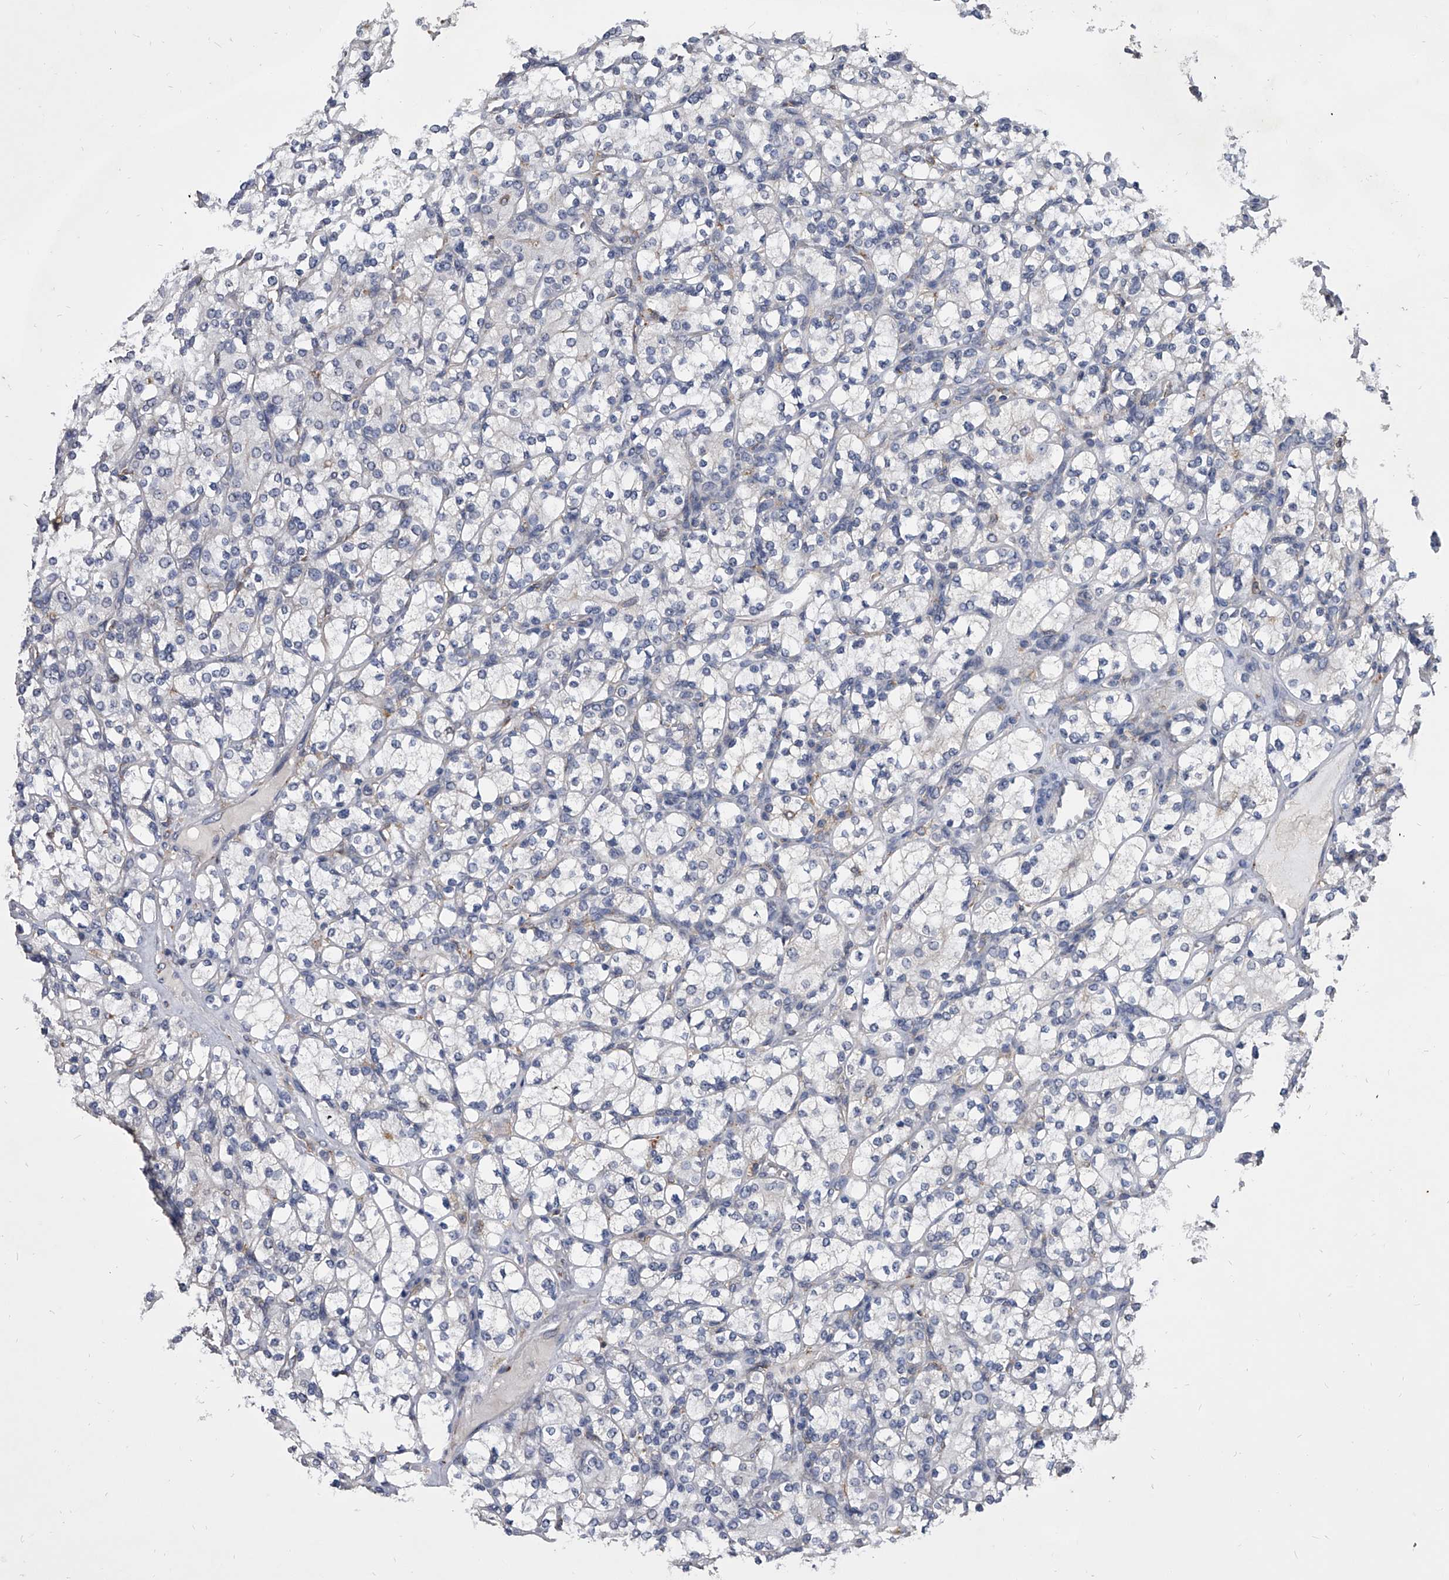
{"staining": {"intensity": "negative", "quantity": "none", "location": "none"}, "tissue": "renal cancer", "cell_type": "Tumor cells", "image_type": "cancer", "snomed": [{"axis": "morphology", "description": "Adenocarcinoma, NOS"}, {"axis": "topography", "description": "Kidney"}], "caption": "There is no significant positivity in tumor cells of renal cancer (adenocarcinoma). (DAB (3,3'-diaminobenzidine) immunohistochemistry (IHC) visualized using brightfield microscopy, high magnification).", "gene": "MAP4K3", "patient": {"sex": "male", "age": 77}}